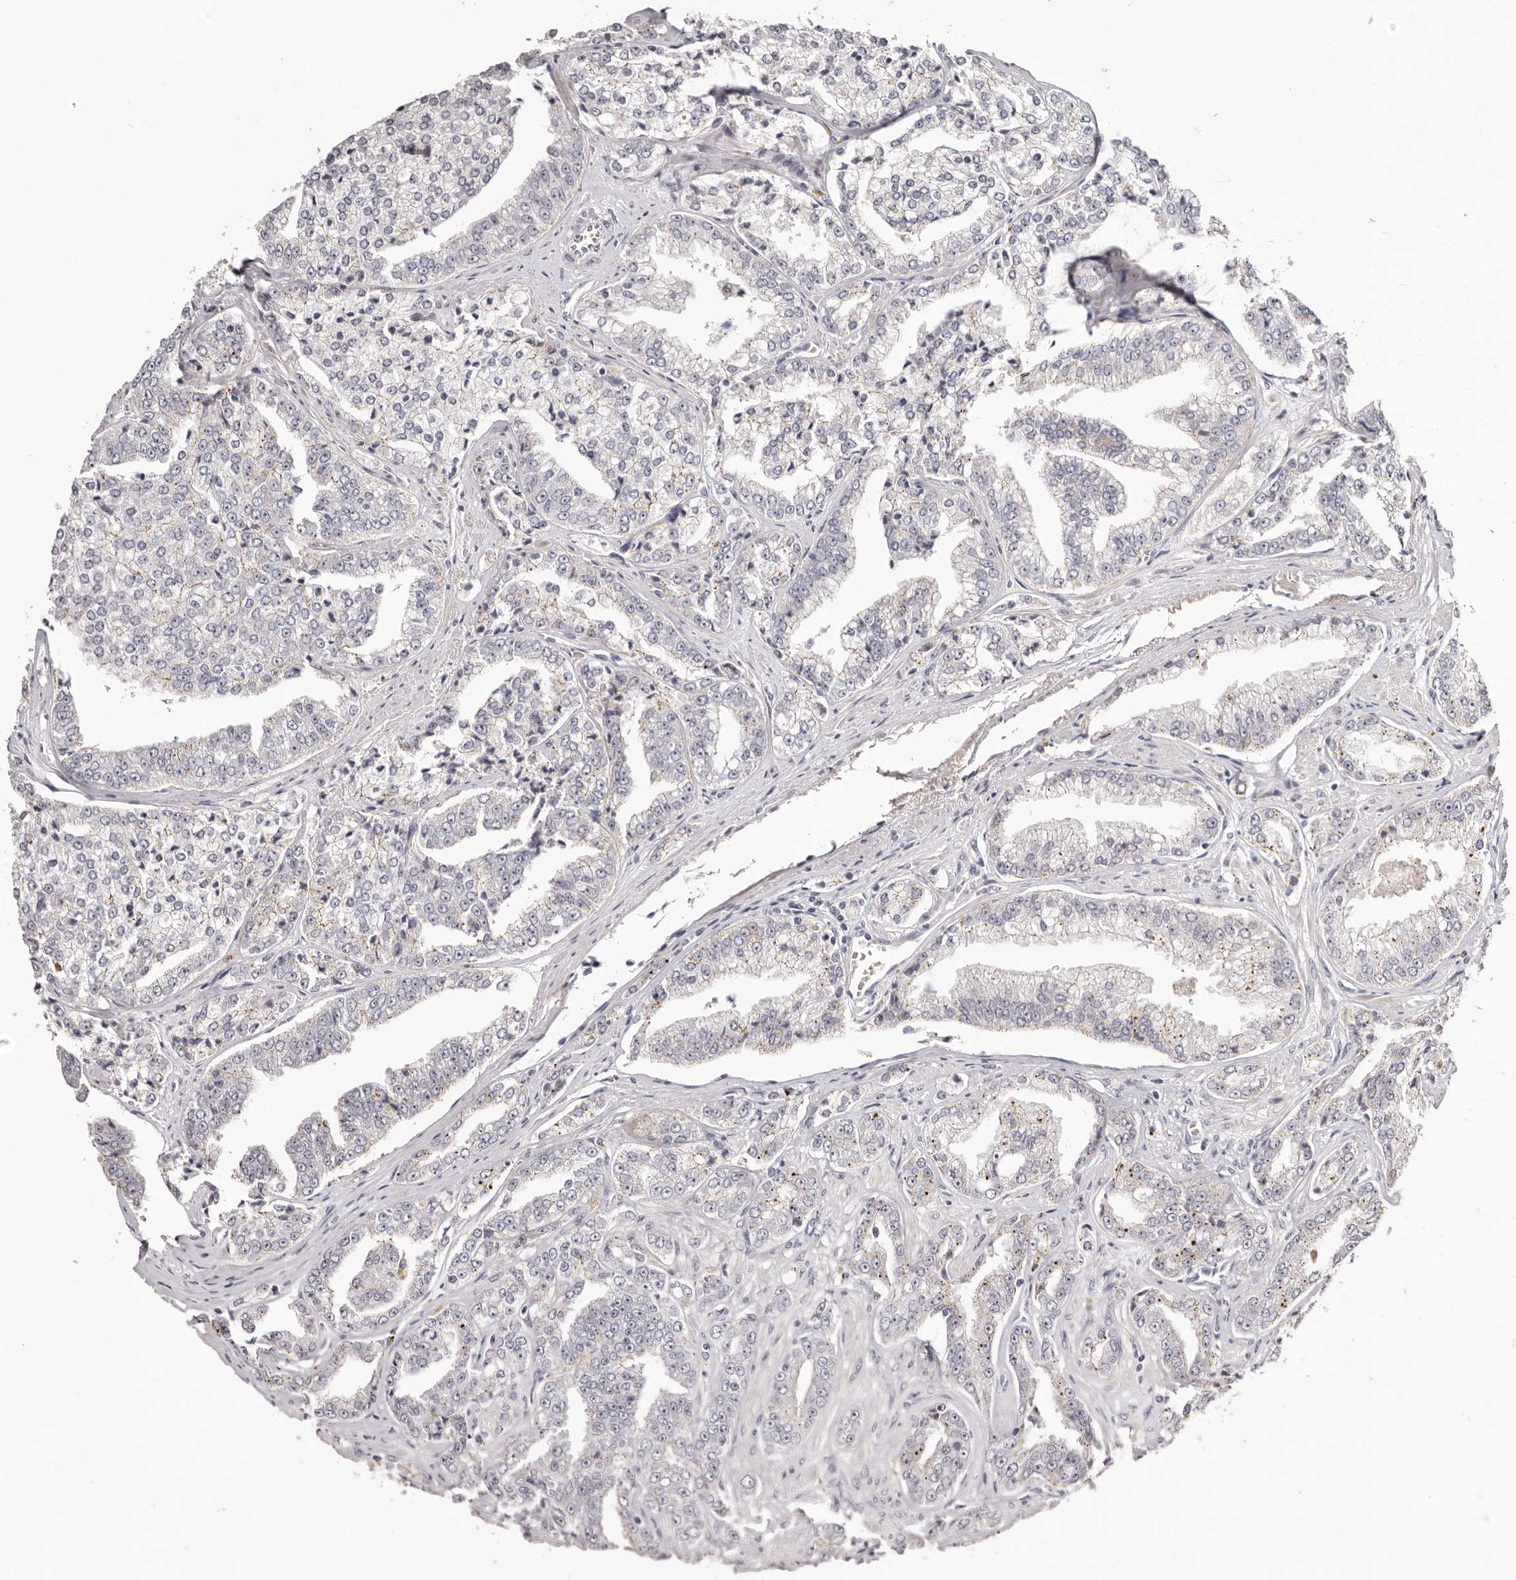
{"staining": {"intensity": "weak", "quantity": "<25%", "location": "cytoplasmic/membranous"}, "tissue": "prostate cancer", "cell_type": "Tumor cells", "image_type": "cancer", "snomed": [{"axis": "morphology", "description": "Adenocarcinoma, High grade"}, {"axis": "topography", "description": "Prostate"}], "caption": "Tumor cells are negative for brown protein staining in prostate cancer (high-grade adenocarcinoma).", "gene": "PCDHB6", "patient": {"sex": "male", "age": 71}}